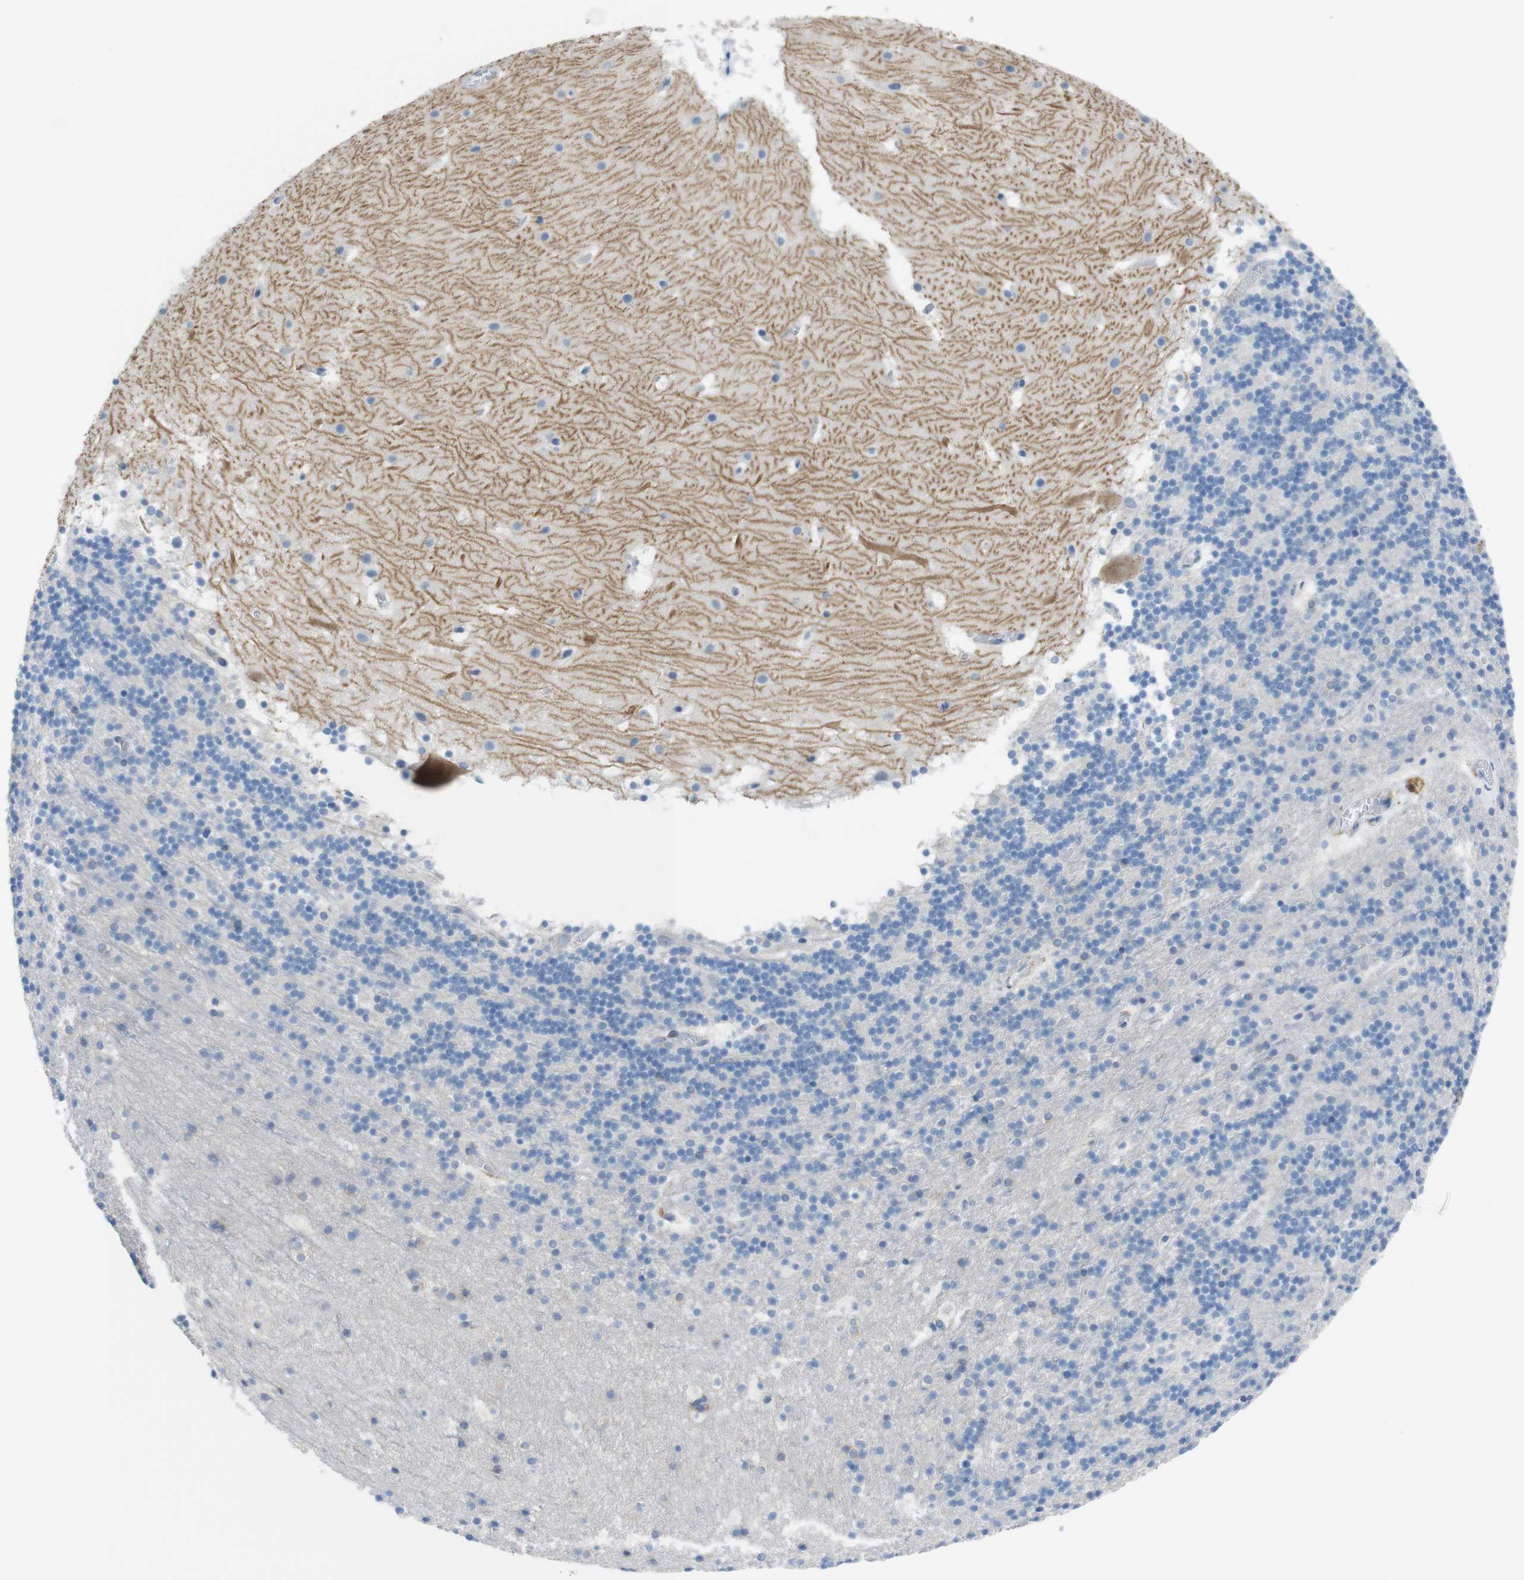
{"staining": {"intensity": "negative", "quantity": "none", "location": "none"}, "tissue": "cerebellum", "cell_type": "Cells in granular layer", "image_type": "normal", "snomed": [{"axis": "morphology", "description": "Normal tissue, NOS"}, {"axis": "topography", "description": "Cerebellum"}], "caption": "DAB immunohistochemical staining of normal cerebellum shows no significant staining in cells in granular layer. (DAB (3,3'-diaminobenzidine) immunohistochemistry with hematoxylin counter stain).", "gene": "CLMN", "patient": {"sex": "male", "age": 45}}